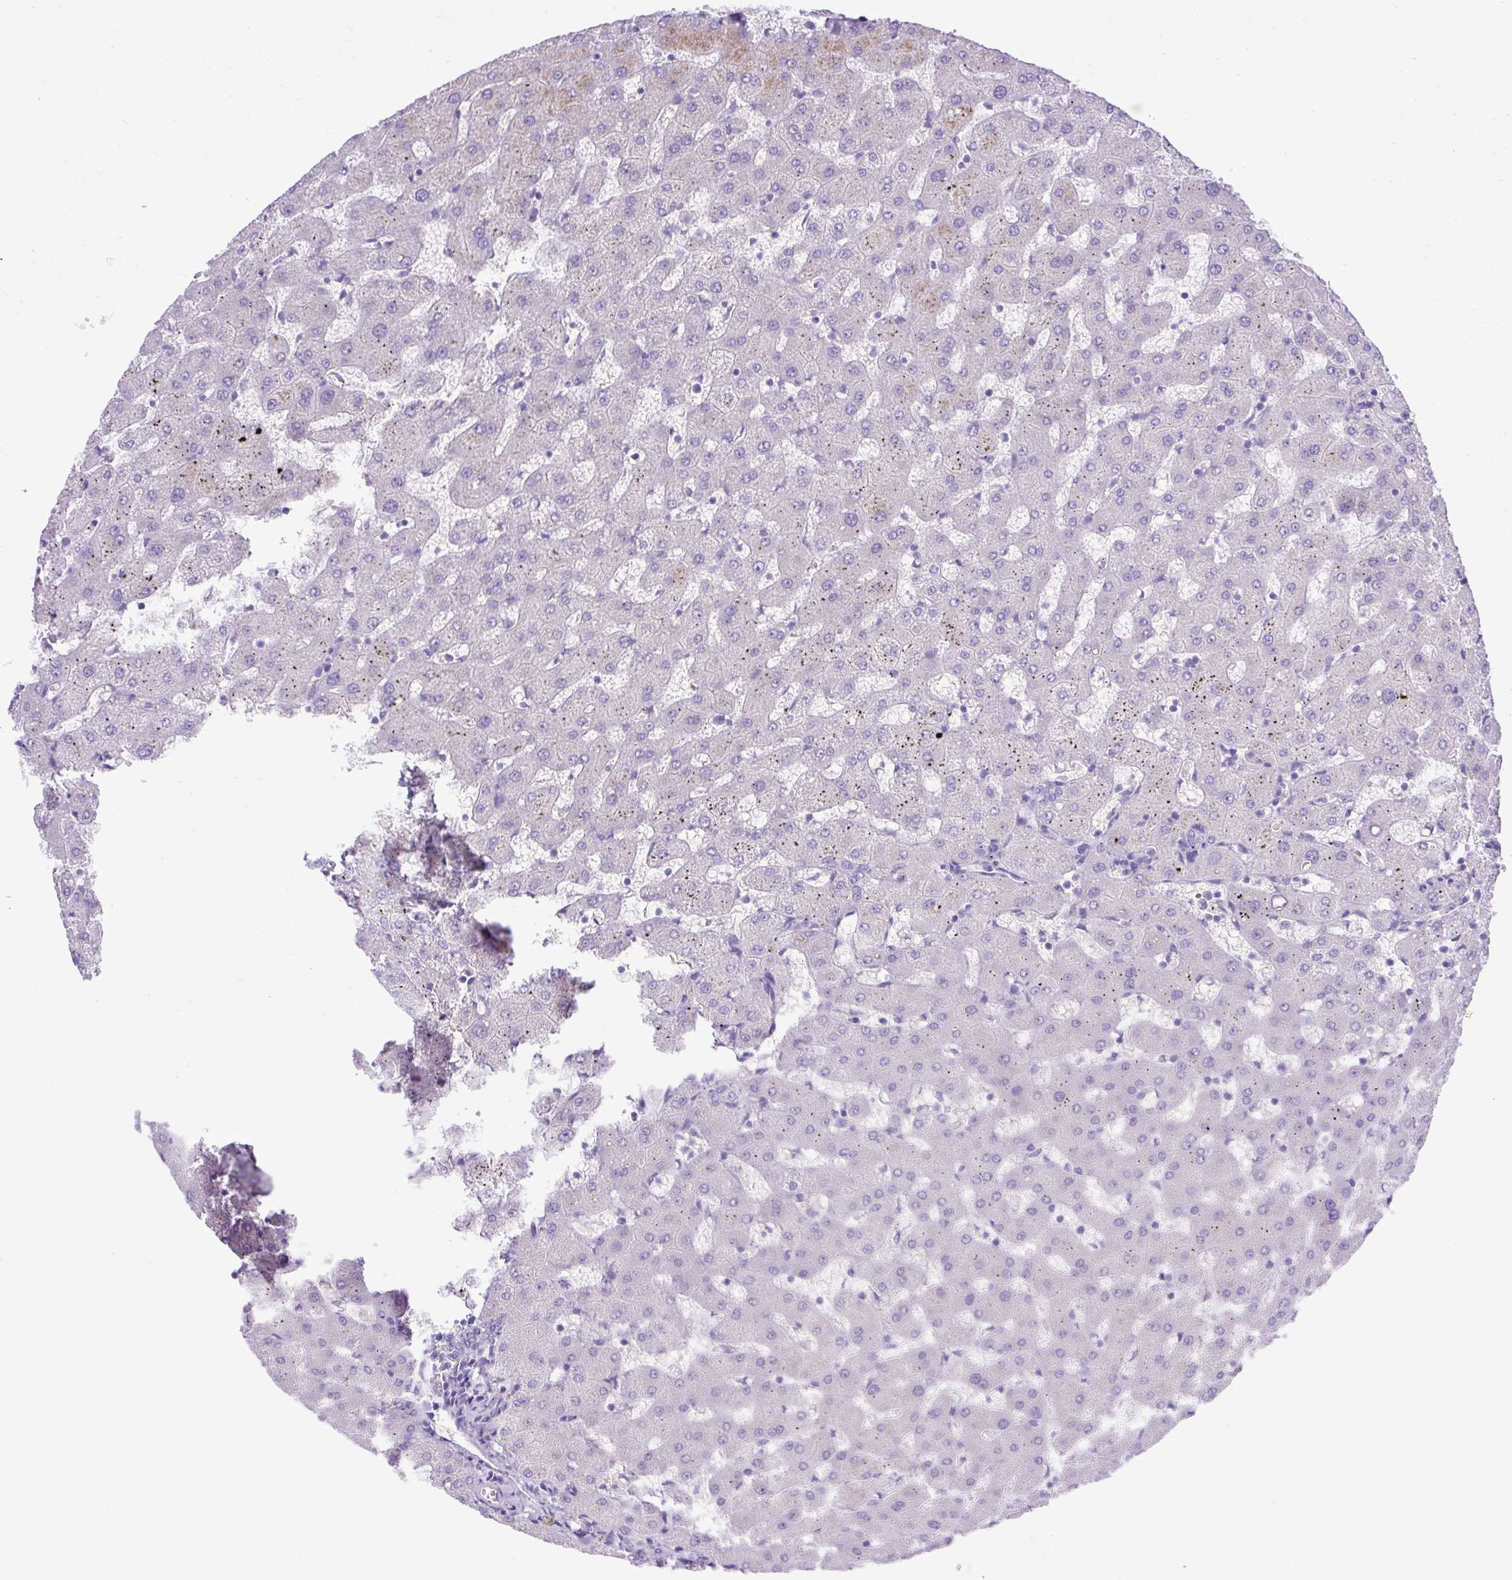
{"staining": {"intensity": "negative", "quantity": "none", "location": "none"}, "tissue": "liver", "cell_type": "Cholangiocytes", "image_type": "normal", "snomed": [{"axis": "morphology", "description": "Normal tissue, NOS"}, {"axis": "topography", "description": "Liver"}], "caption": "Liver was stained to show a protein in brown. There is no significant positivity in cholangiocytes. The staining was performed using DAB (3,3'-diaminobenzidine) to visualize the protein expression in brown, while the nuclei were stained in blue with hematoxylin (Magnification: 20x).", "gene": "SPTBN5", "patient": {"sex": "female", "age": 63}}